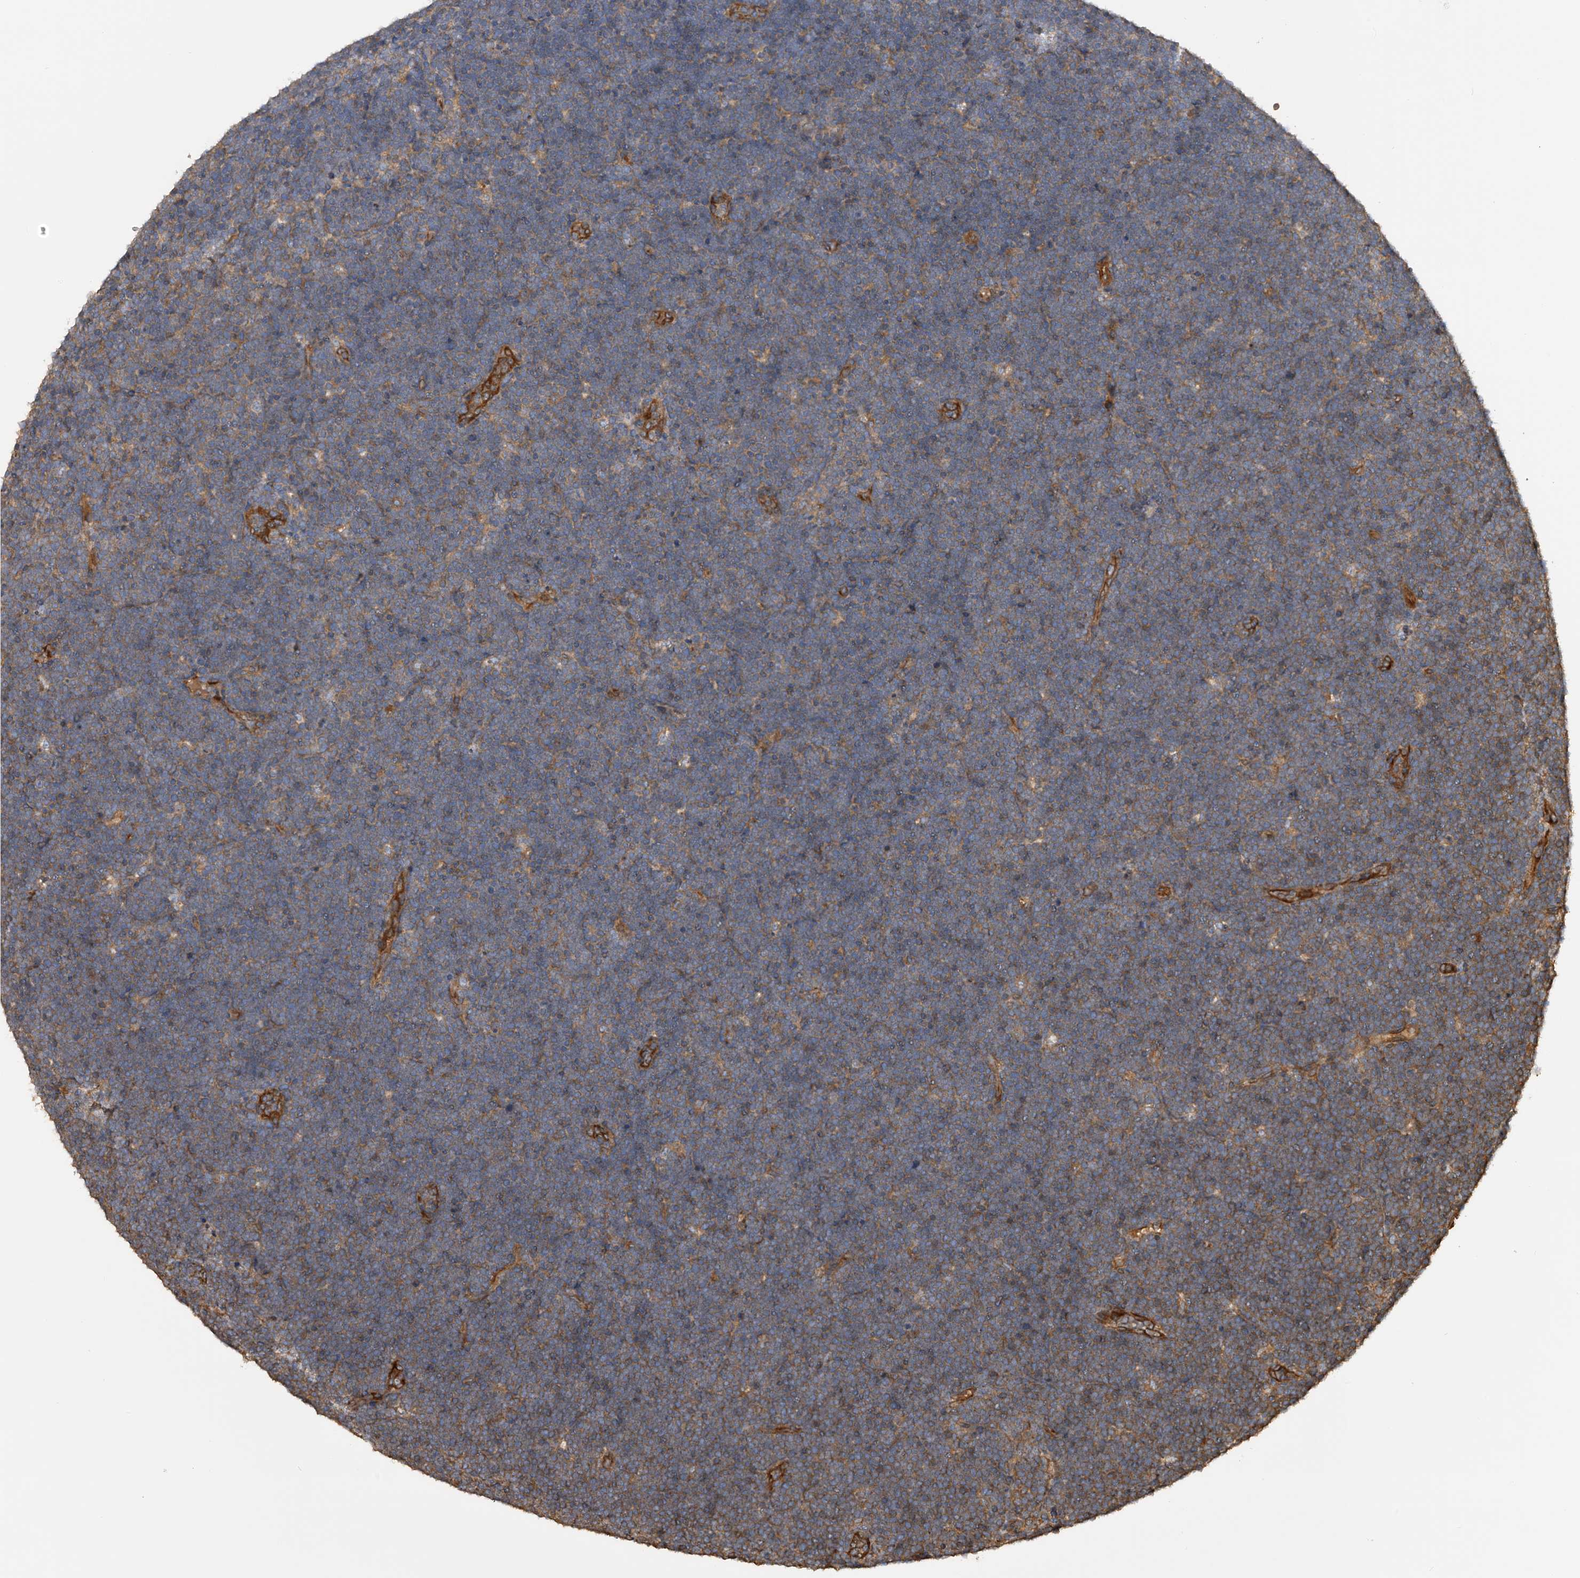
{"staining": {"intensity": "negative", "quantity": "none", "location": "none"}, "tissue": "lymphoma", "cell_type": "Tumor cells", "image_type": "cancer", "snomed": [{"axis": "morphology", "description": "Malignant lymphoma, non-Hodgkin's type, High grade"}, {"axis": "topography", "description": "Lymph node"}], "caption": "This is an immunohistochemistry histopathology image of human high-grade malignant lymphoma, non-Hodgkin's type. There is no positivity in tumor cells.", "gene": "PTPRA", "patient": {"sex": "male", "age": 13}}